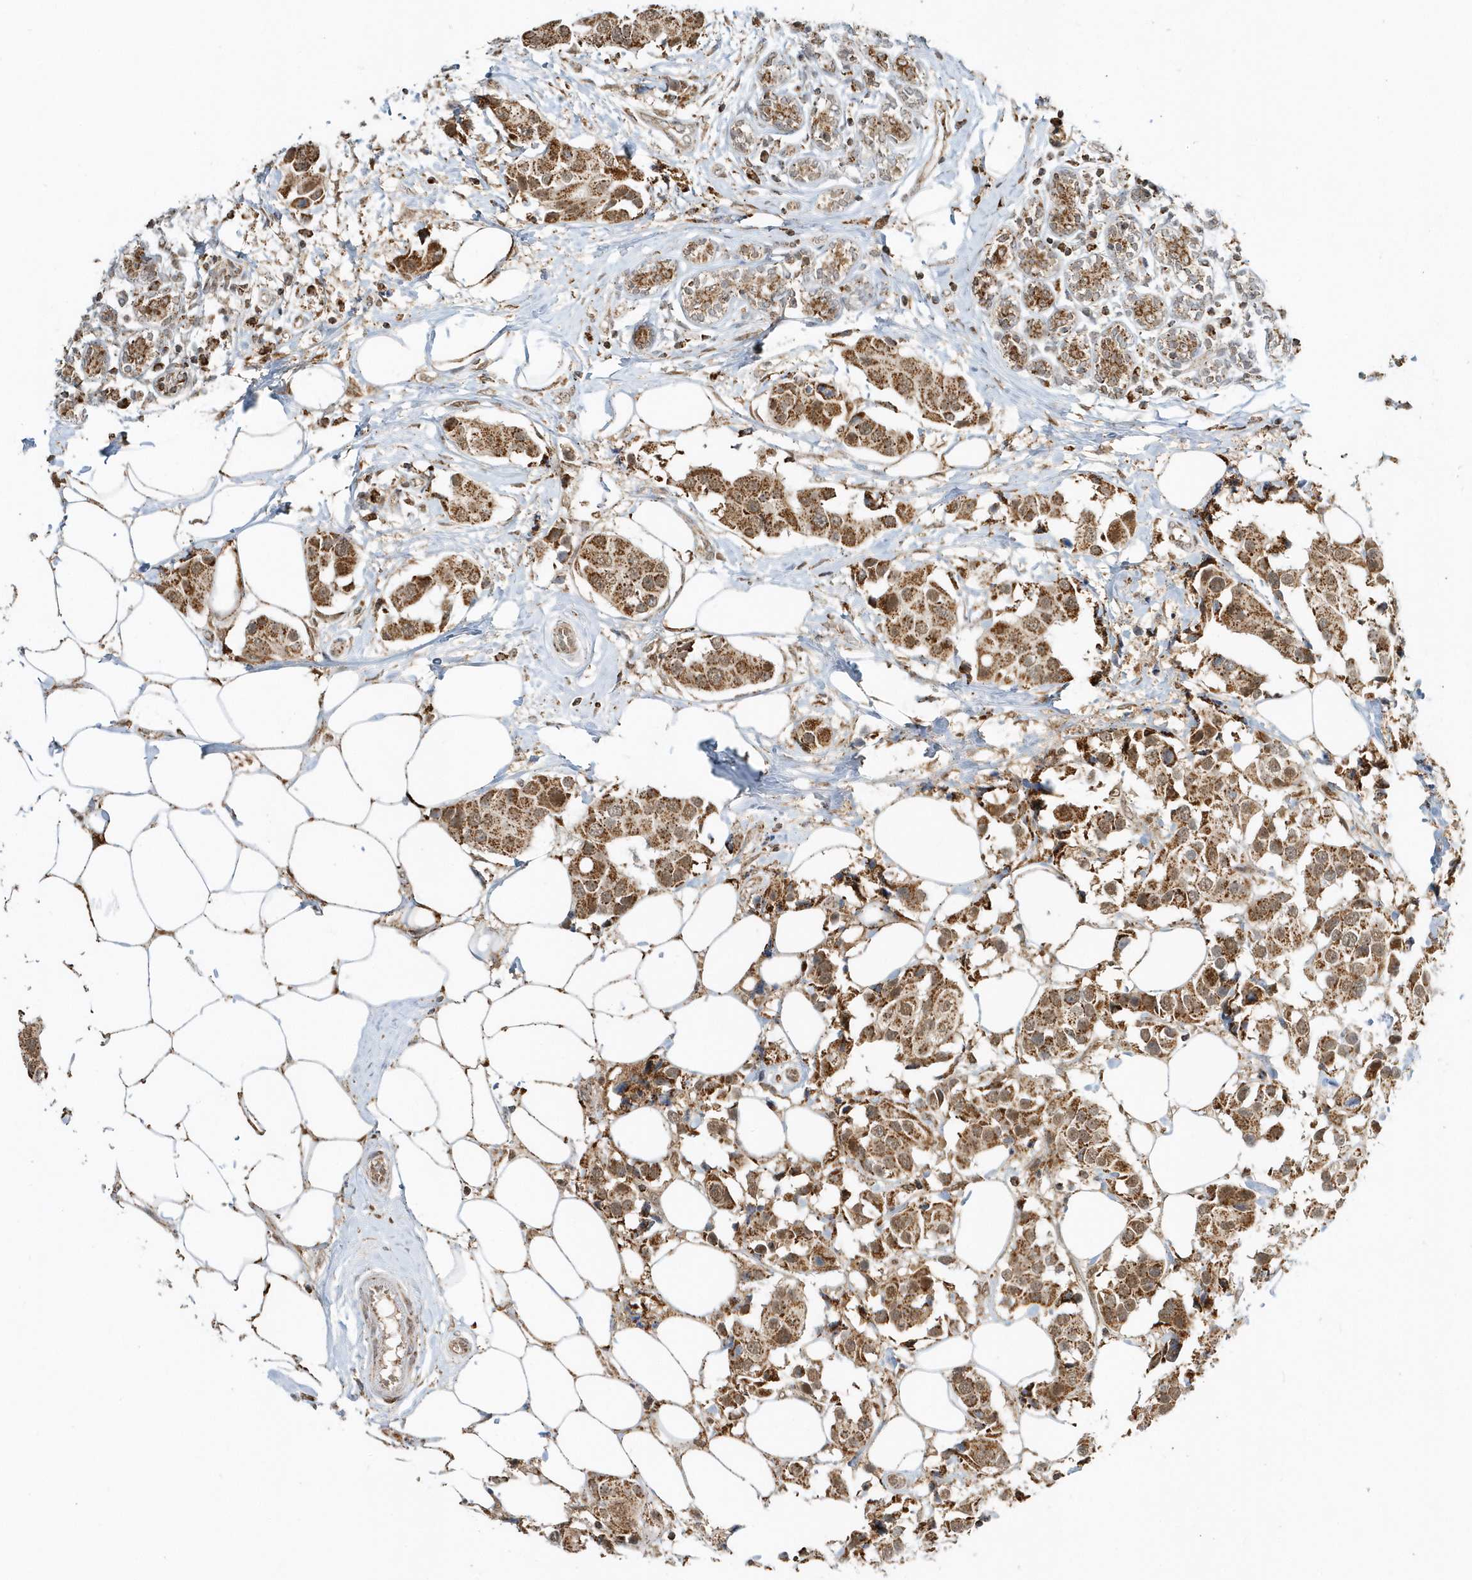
{"staining": {"intensity": "moderate", "quantity": ">75%", "location": "cytoplasmic/membranous"}, "tissue": "breast cancer", "cell_type": "Tumor cells", "image_type": "cancer", "snomed": [{"axis": "morphology", "description": "Normal tissue, NOS"}, {"axis": "morphology", "description": "Duct carcinoma"}, {"axis": "topography", "description": "Breast"}], "caption": "Immunohistochemical staining of human breast cancer exhibits medium levels of moderate cytoplasmic/membranous protein staining in about >75% of tumor cells. Immunohistochemistry (ihc) stains the protein of interest in brown and the nuclei are stained blue.", "gene": "PSMD6", "patient": {"sex": "female", "age": 39}}